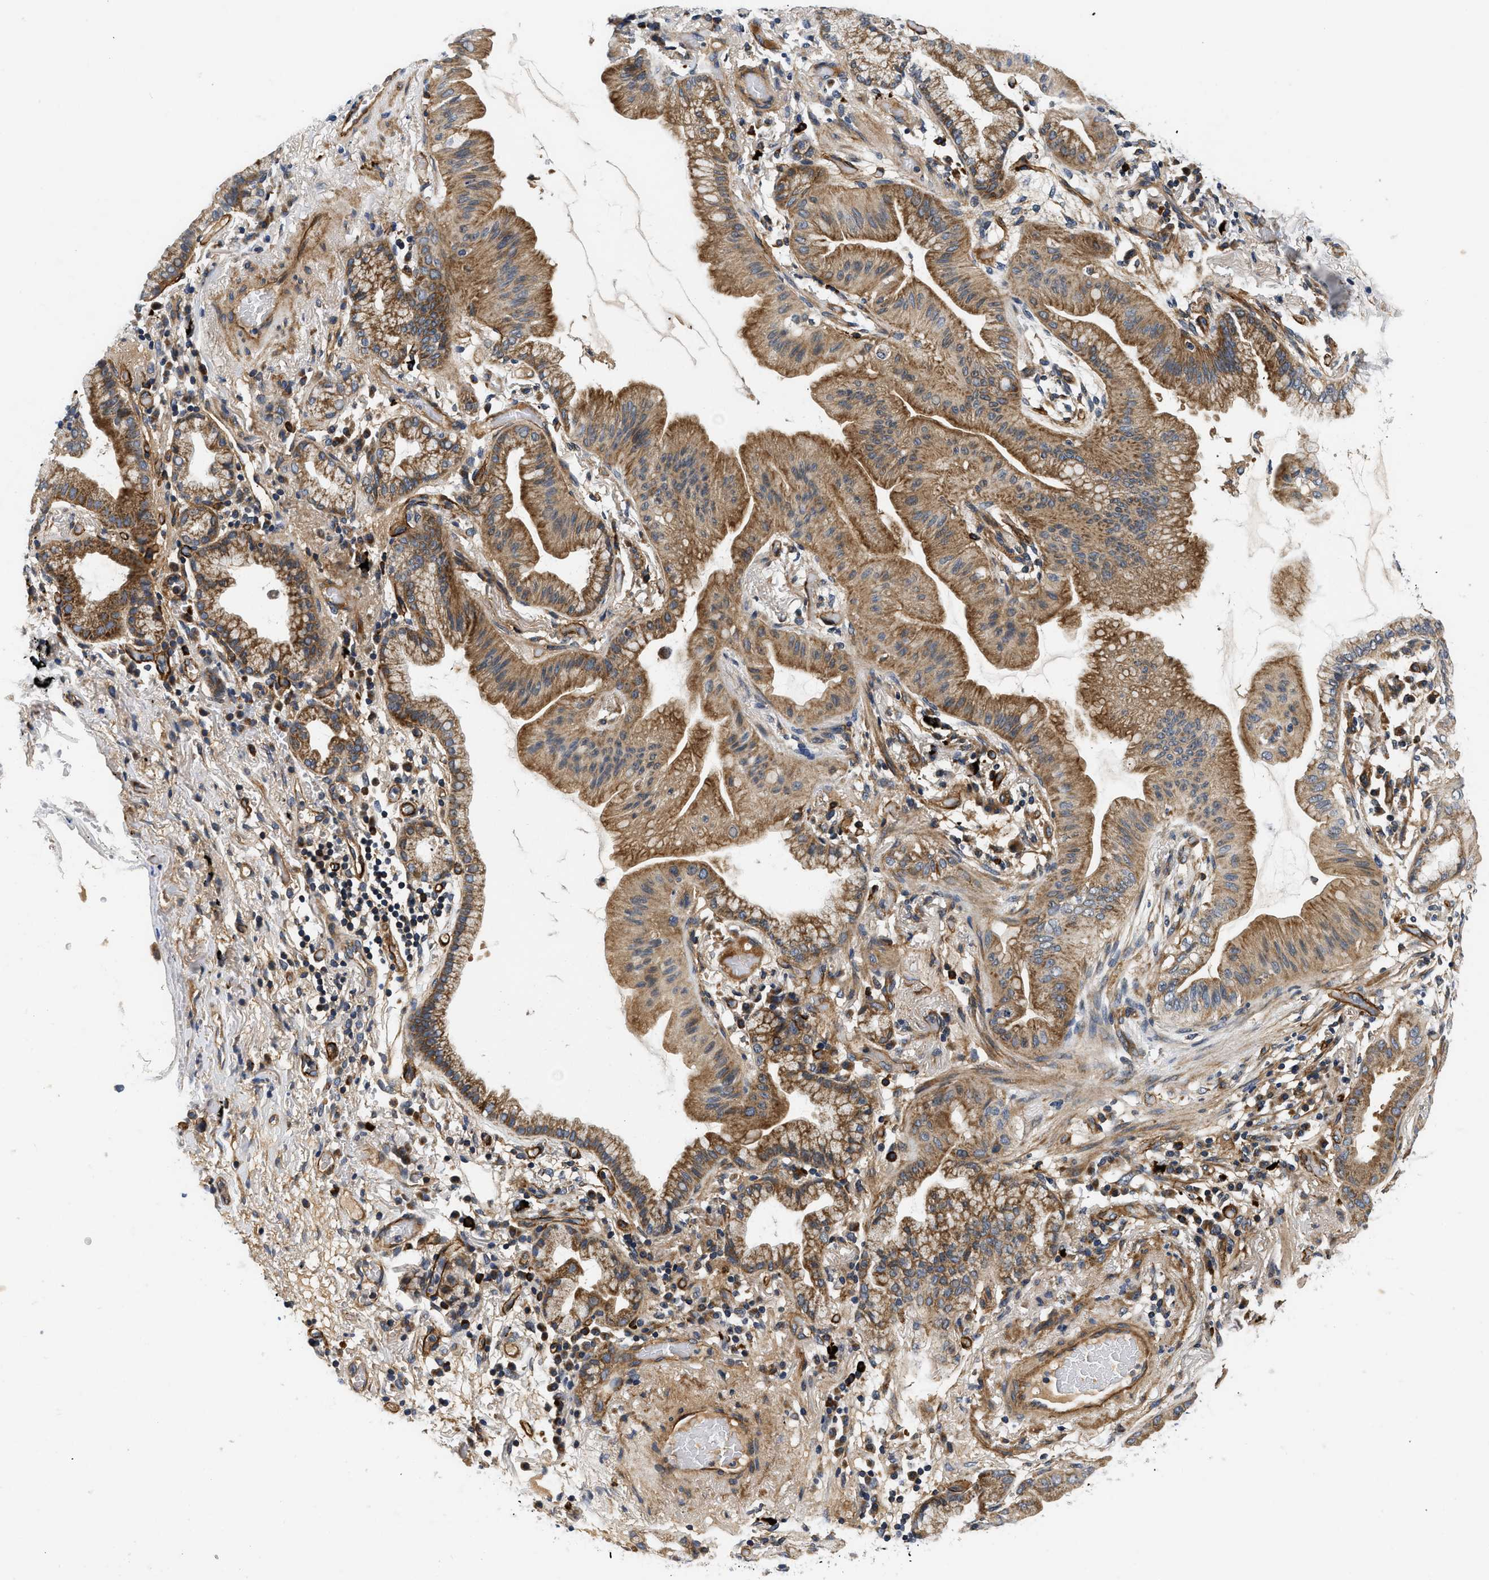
{"staining": {"intensity": "moderate", "quantity": ">75%", "location": "cytoplasmic/membranous"}, "tissue": "lung cancer", "cell_type": "Tumor cells", "image_type": "cancer", "snomed": [{"axis": "morphology", "description": "Normal tissue, NOS"}, {"axis": "morphology", "description": "Adenocarcinoma, NOS"}, {"axis": "topography", "description": "Bronchus"}, {"axis": "topography", "description": "Lung"}], "caption": "An immunohistochemistry histopathology image of tumor tissue is shown. Protein staining in brown labels moderate cytoplasmic/membranous positivity in lung adenocarcinoma within tumor cells. Using DAB (3,3'-diaminobenzidine) (brown) and hematoxylin (blue) stains, captured at high magnification using brightfield microscopy.", "gene": "NME6", "patient": {"sex": "female", "age": 70}}